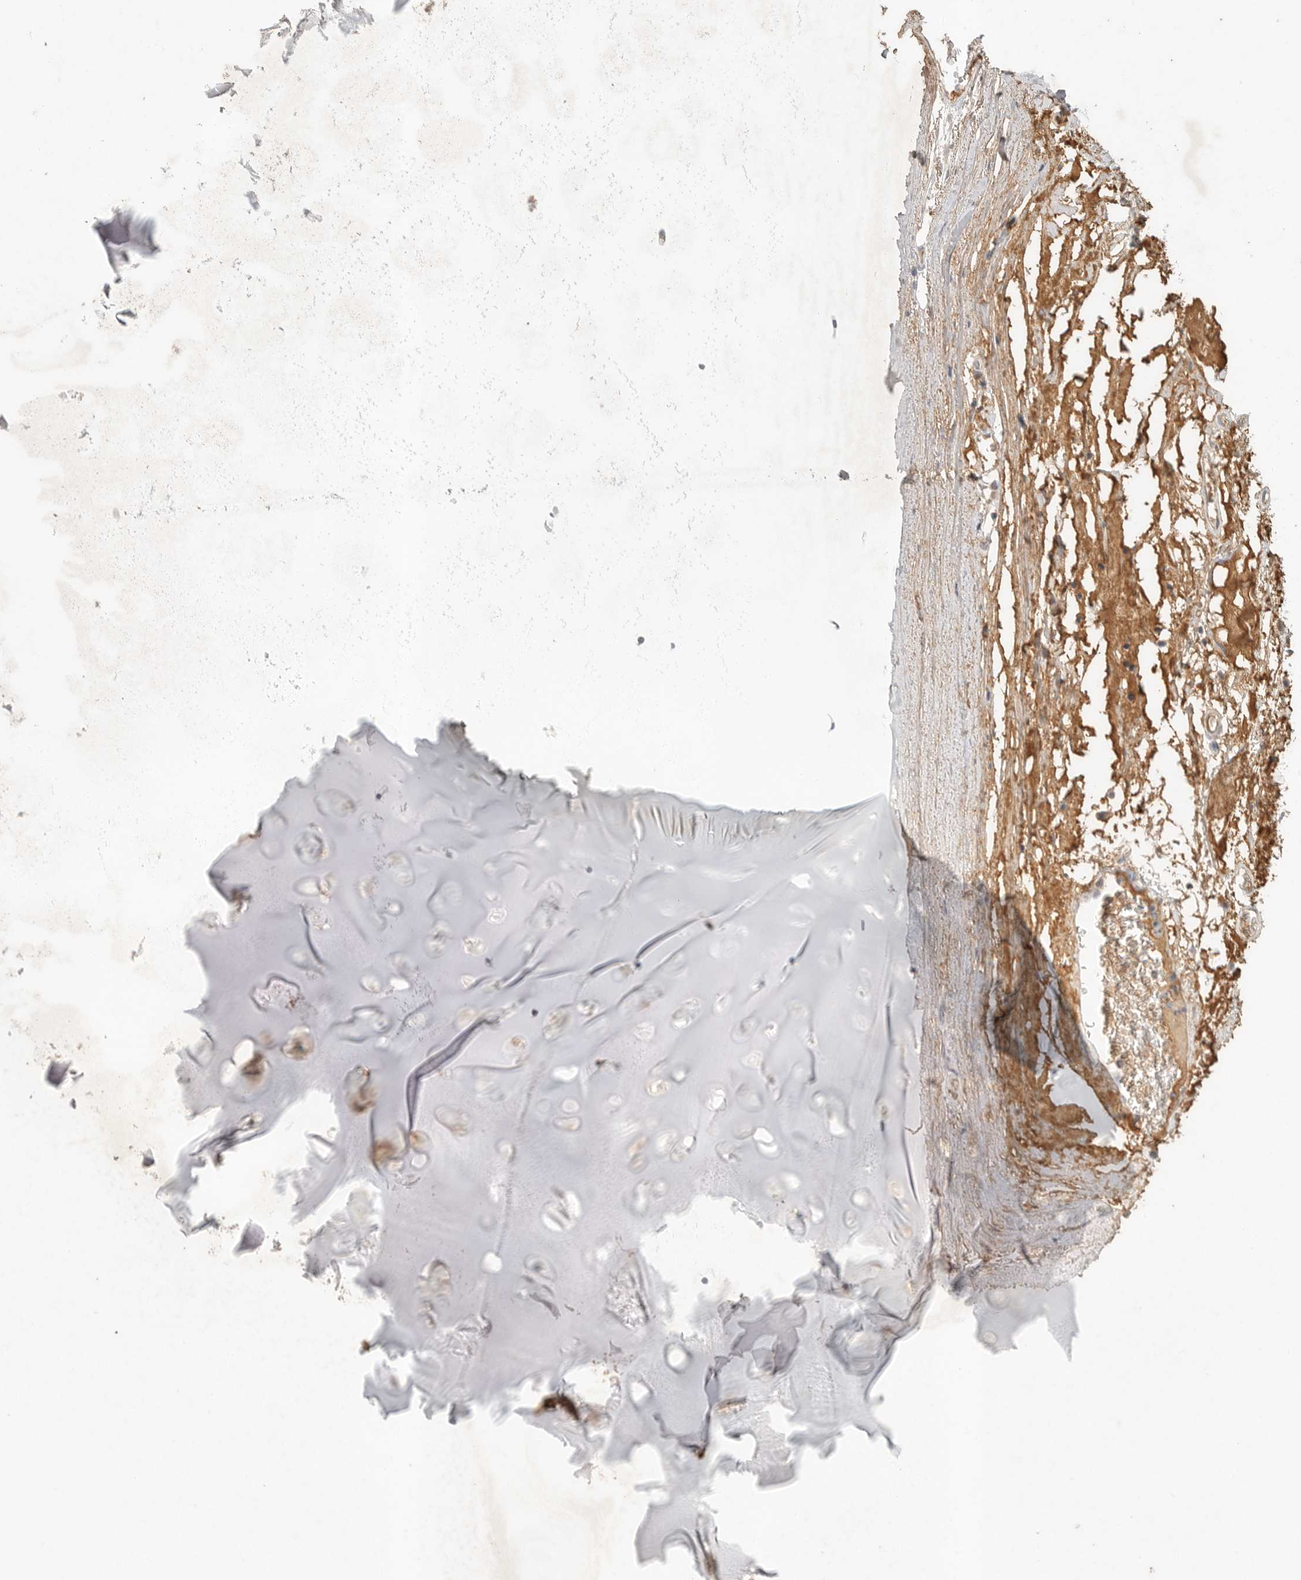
{"staining": {"intensity": "weak", "quantity": ">75%", "location": "cytoplasmic/membranous"}, "tissue": "adipose tissue", "cell_type": "Adipocytes", "image_type": "normal", "snomed": [{"axis": "morphology", "description": "Normal tissue, NOS"}, {"axis": "topography", "description": "Cartilage tissue"}], "caption": "High-magnification brightfield microscopy of normal adipose tissue stained with DAB (brown) and counterstained with hematoxylin (blue). adipocytes exhibit weak cytoplasmic/membranous positivity is appreciated in approximately>75% of cells. (Brightfield microscopy of DAB IHC at high magnification).", "gene": "SLC25A36", "patient": {"sex": "female", "age": 63}}